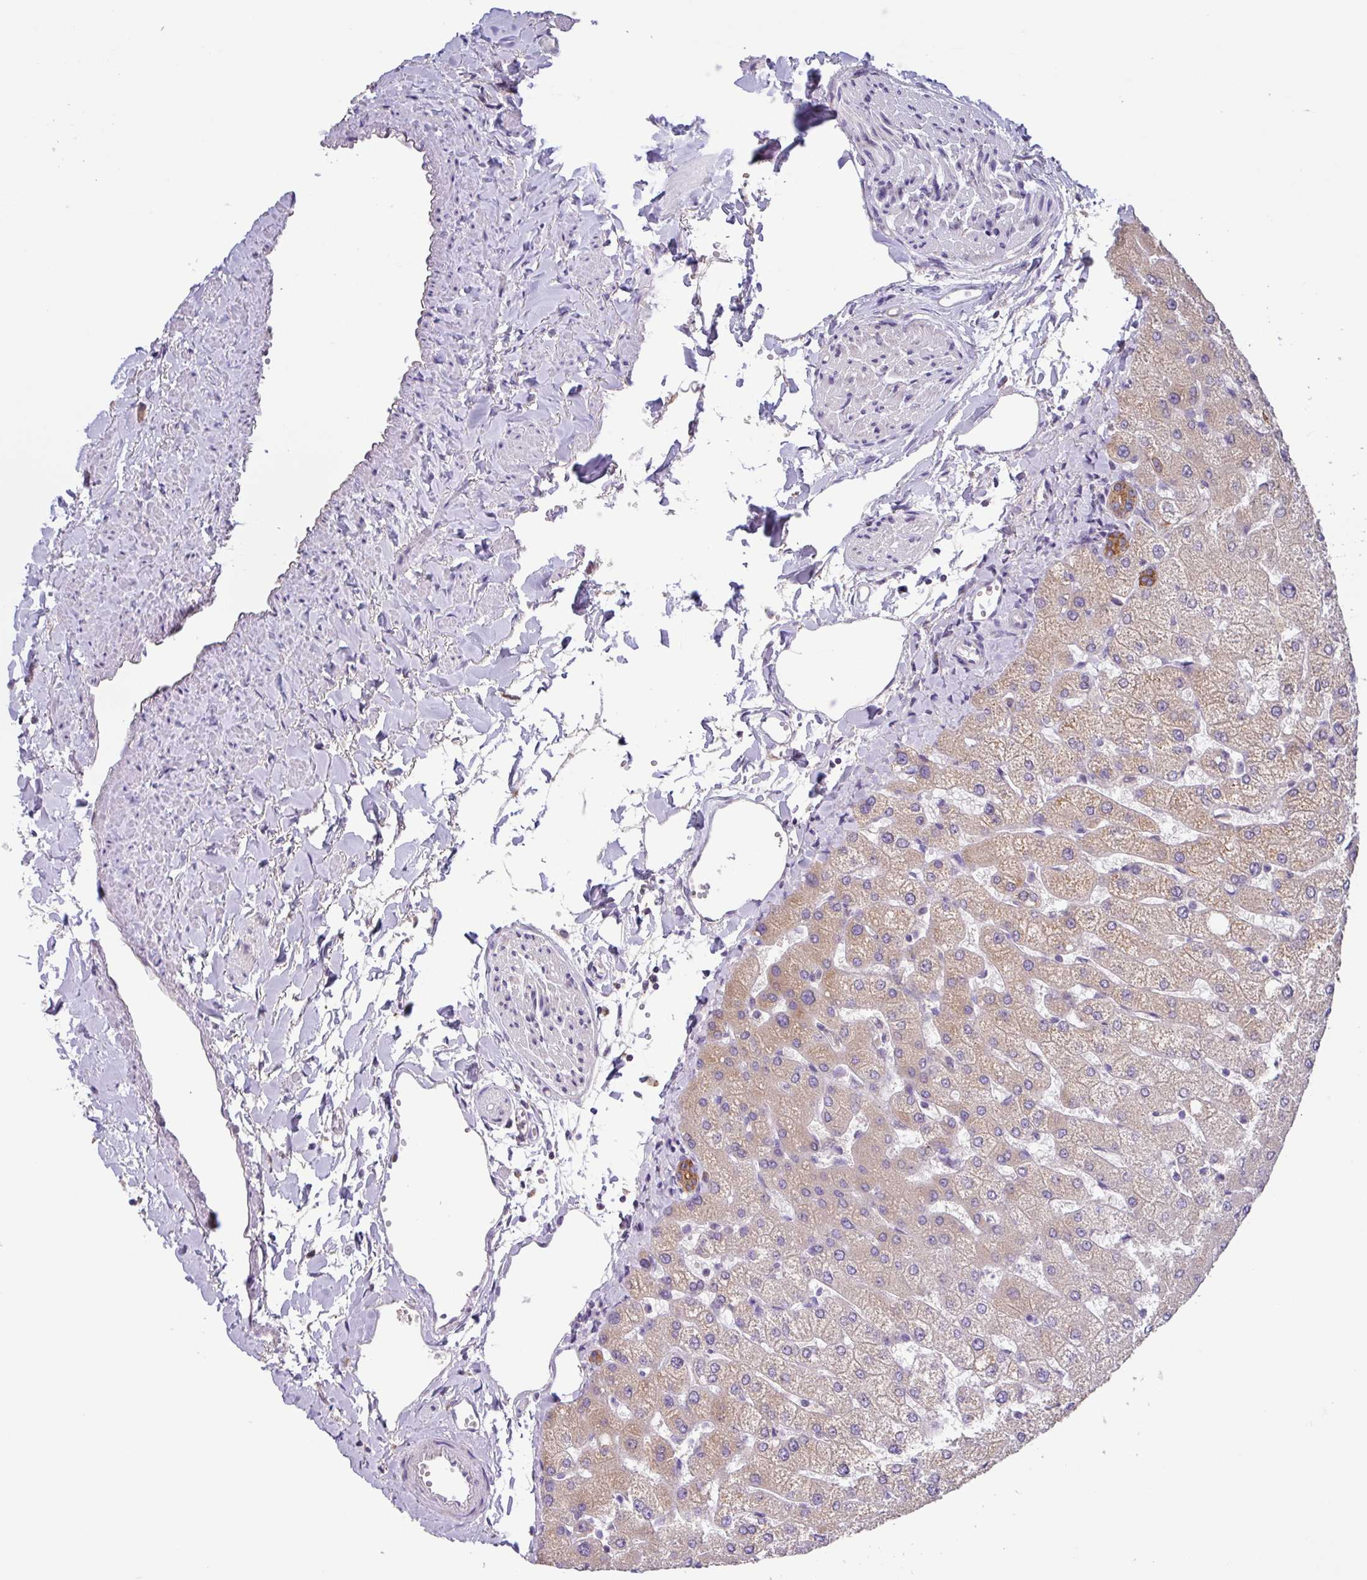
{"staining": {"intensity": "moderate", "quantity": ">75%", "location": "cytoplasmic/membranous"}, "tissue": "liver", "cell_type": "Cholangiocytes", "image_type": "normal", "snomed": [{"axis": "morphology", "description": "Normal tissue, NOS"}, {"axis": "topography", "description": "Liver"}], "caption": "This micrograph exhibits IHC staining of normal liver, with medium moderate cytoplasmic/membranous positivity in approximately >75% of cholangiocytes.", "gene": "SFTPB", "patient": {"sex": "female", "age": 54}}